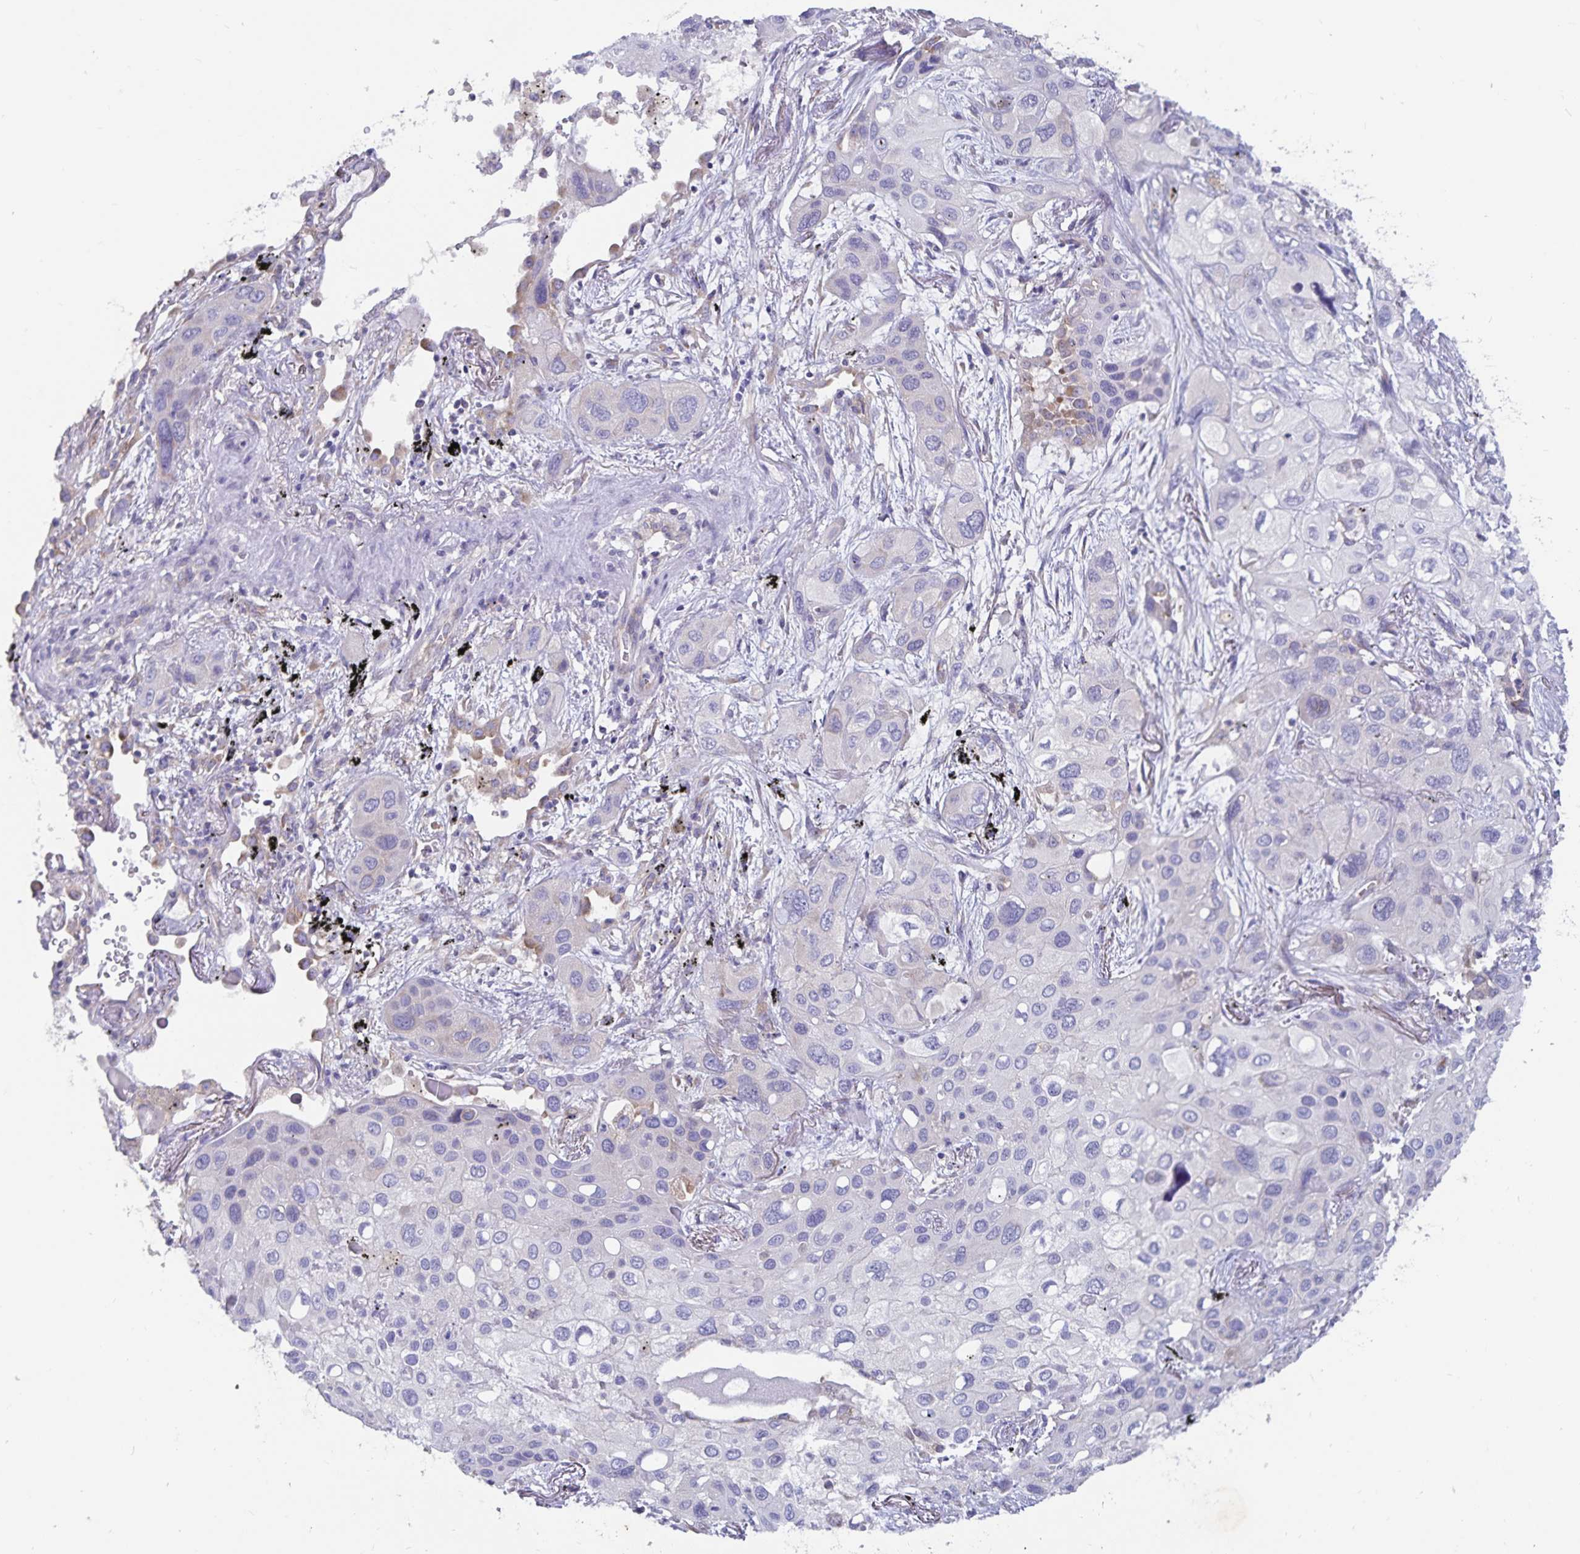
{"staining": {"intensity": "negative", "quantity": "none", "location": "none"}, "tissue": "lung cancer", "cell_type": "Tumor cells", "image_type": "cancer", "snomed": [{"axis": "morphology", "description": "Squamous cell carcinoma, NOS"}, {"axis": "morphology", "description": "Squamous cell carcinoma, metastatic, NOS"}, {"axis": "topography", "description": "Lung"}], "caption": "Tumor cells are negative for protein expression in human lung metastatic squamous cell carcinoma.", "gene": "FAM120A", "patient": {"sex": "male", "age": 59}}